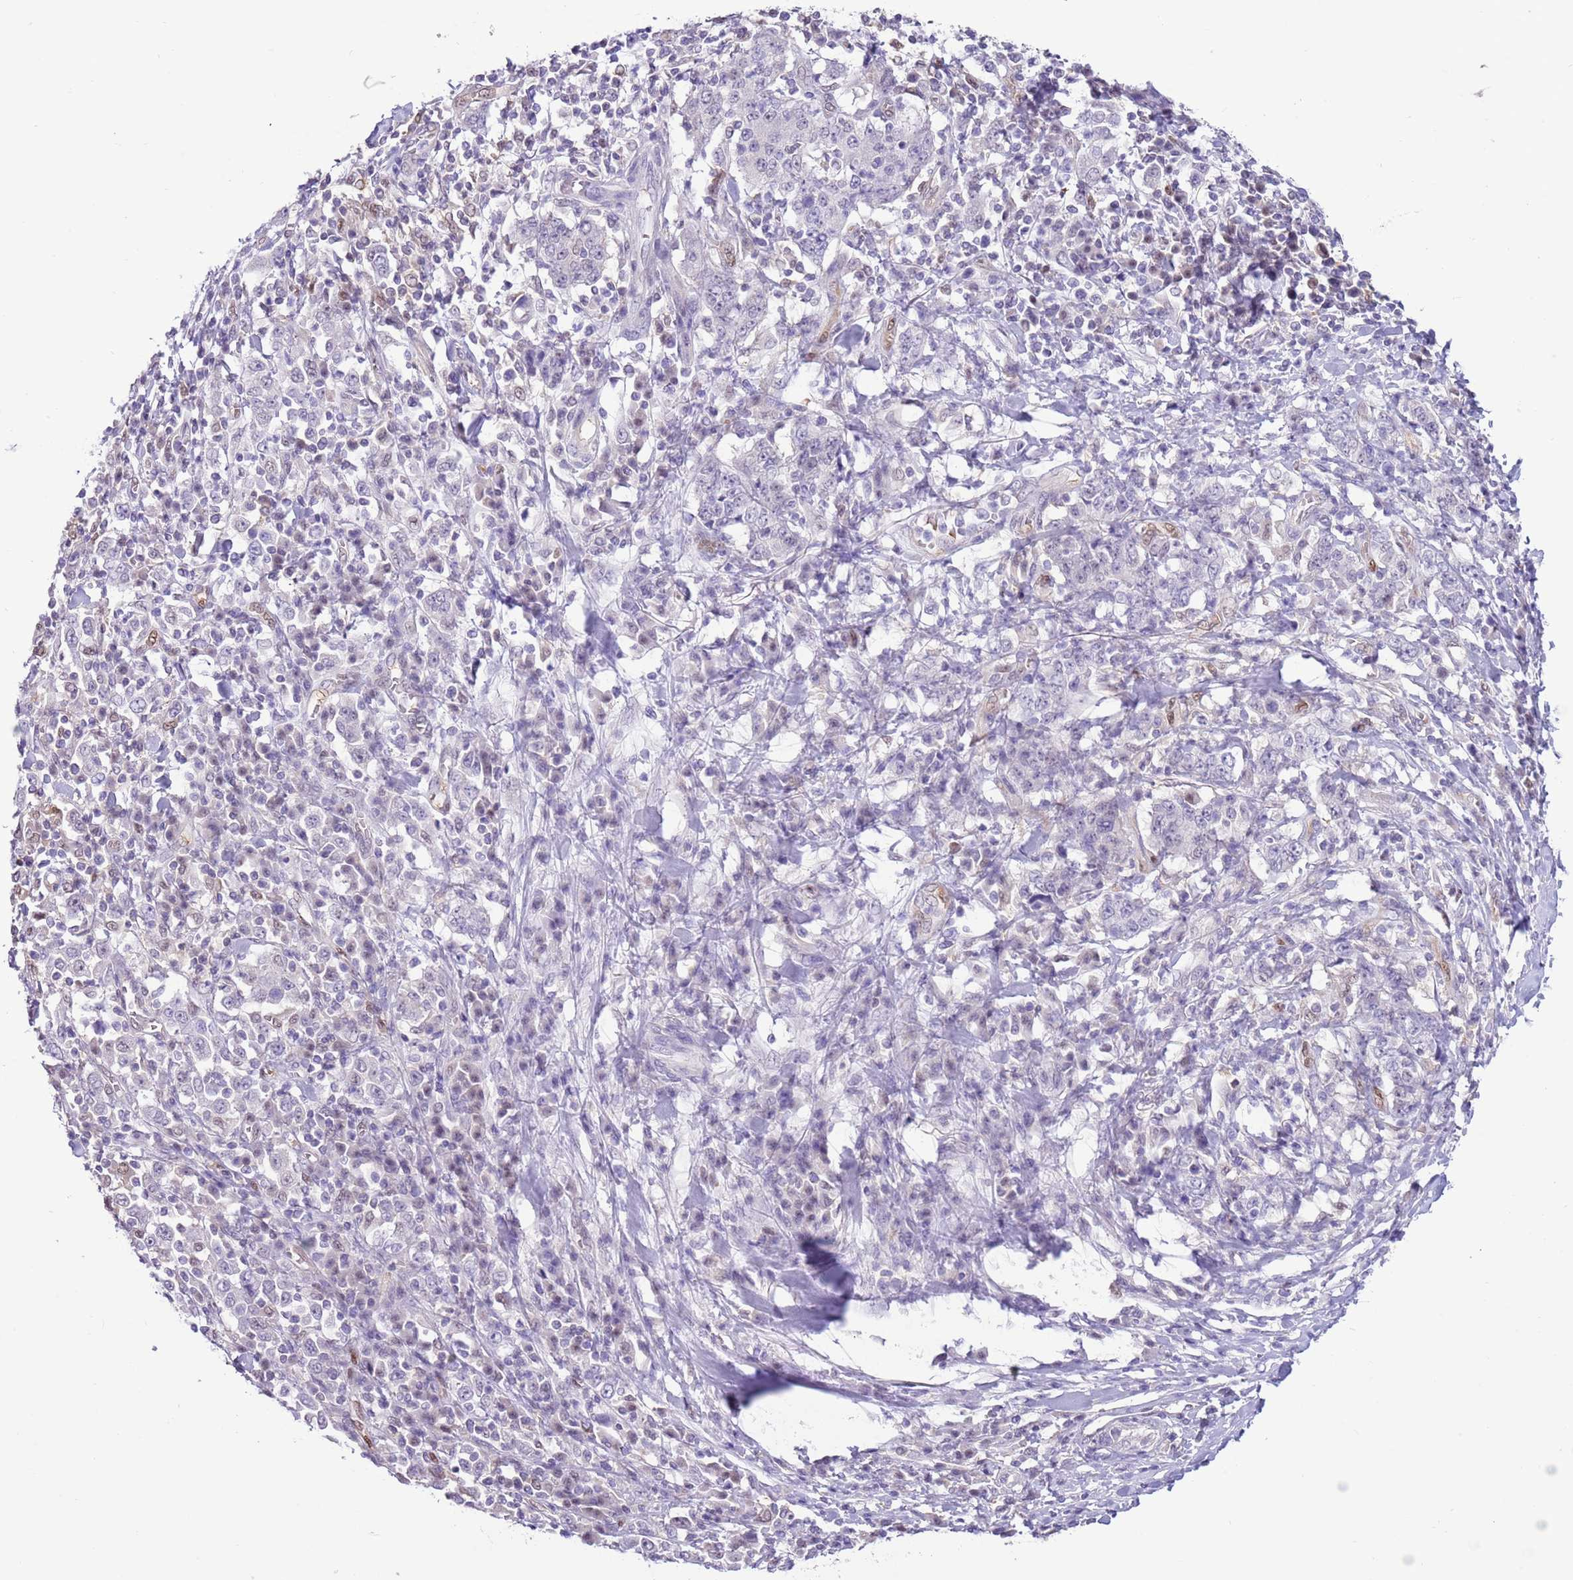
{"staining": {"intensity": "negative", "quantity": "none", "location": "none"}, "tissue": "stomach cancer", "cell_type": "Tumor cells", "image_type": "cancer", "snomed": [{"axis": "morphology", "description": "Normal tissue, NOS"}, {"axis": "morphology", "description": "Adenocarcinoma, NOS"}, {"axis": "topography", "description": "Stomach, upper"}, {"axis": "topography", "description": "Stomach"}], "caption": "This photomicrograph is of adenocarcinoma (stomach) stained with immunohistochemistry (IHC) to label a protein in brown with the nuclei are counter-stained blue. There is no positivity in tumor cells.", "gene": "DDI2", "patient": {"sex": "male", "age": 59}}